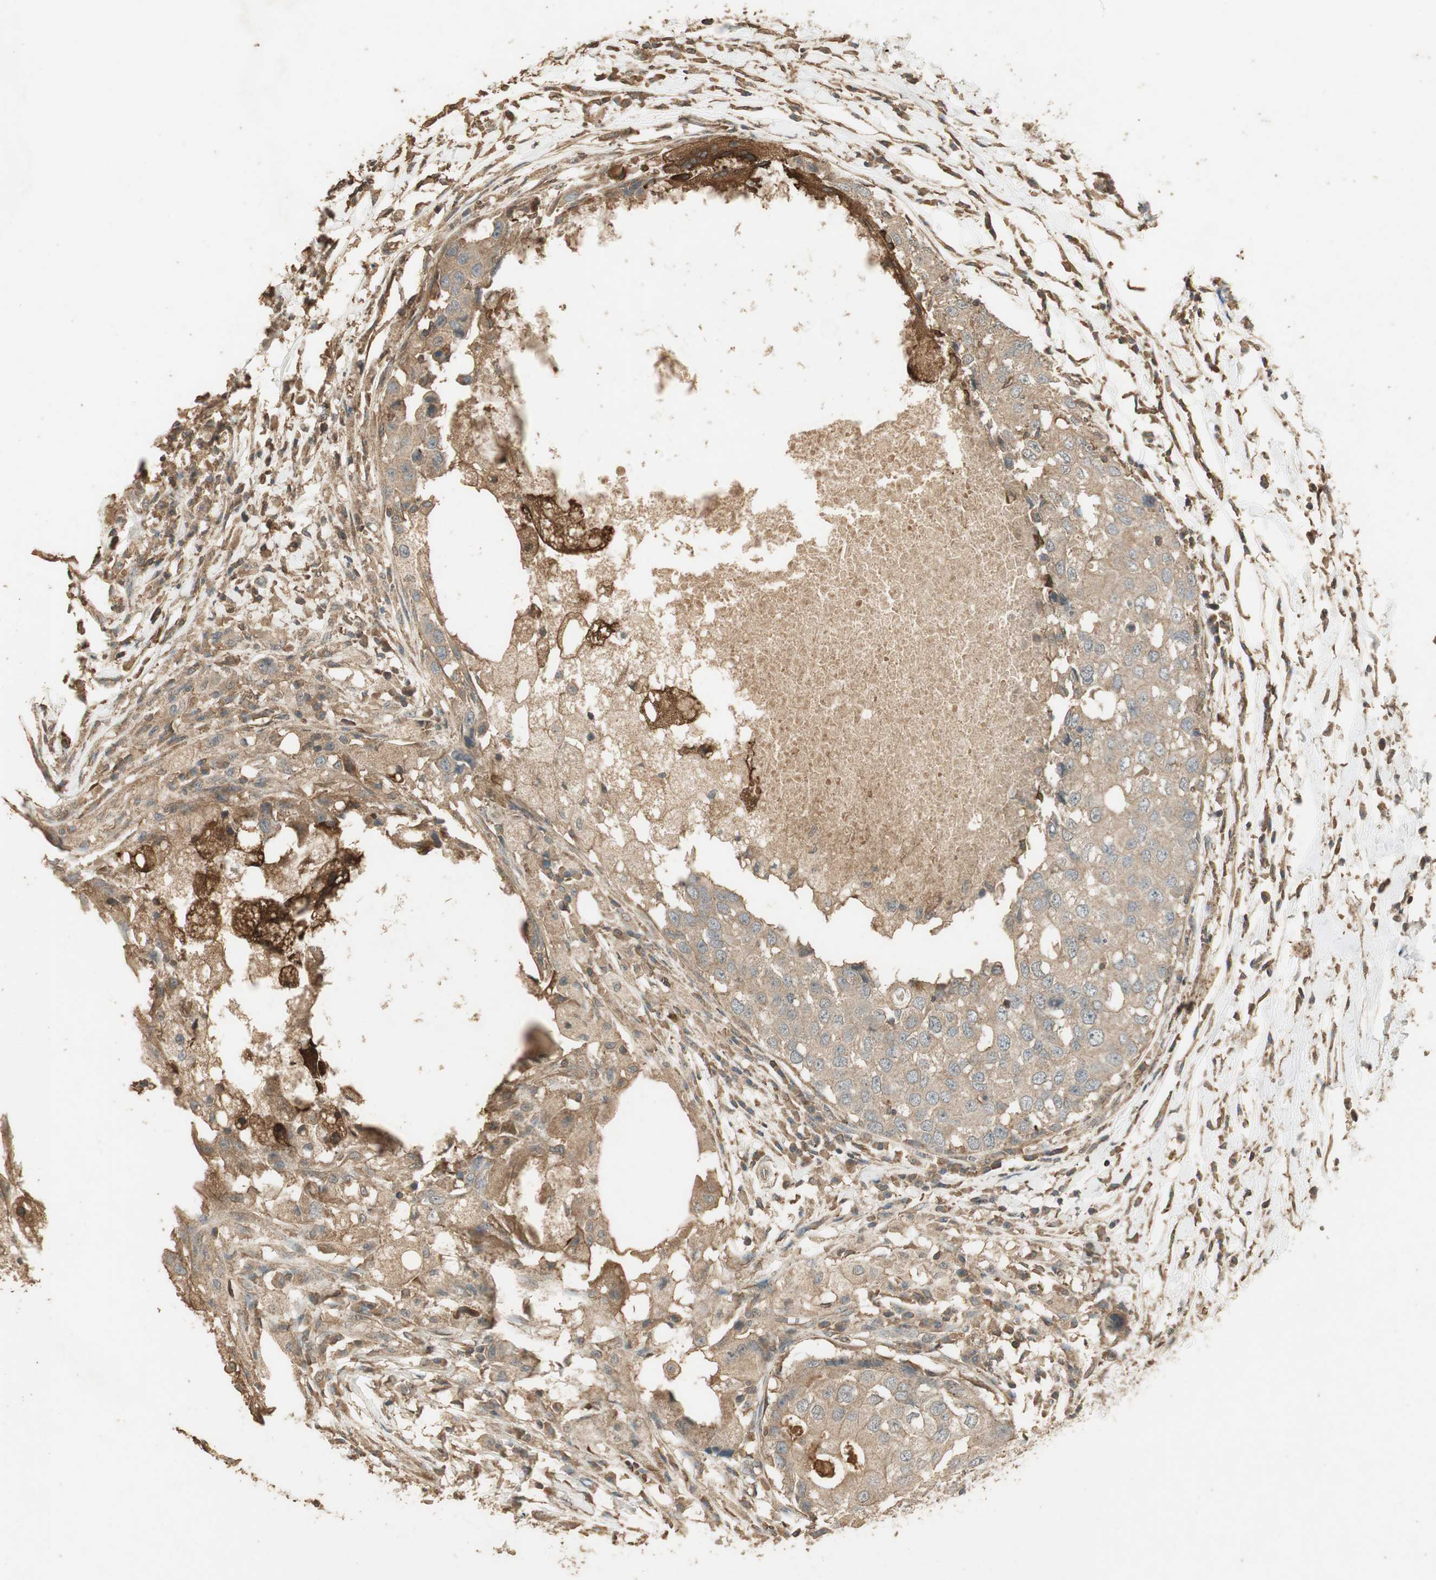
{"staining": {"intensity": "moderate", "quantity": "25%-75%", "location": "cytoplasmic/membranous"}, "tissue": "breast cancer", "cell_type": "Tumor cells", "image_type": "cancer", "snomed": [{"axis": "morphology", "description": "Duct carcinoma"}, {"axis": "topography", "description": "Breast"}], "caption": "Protein staining of infiltrating ductal carcinoma (breast) tissue demonstrates moderate cytoplasmic/membranous positivity in about 25%-75% of tumor cells.", "gene": "USP2", "patient": {"sex": "female", "age": 27}}